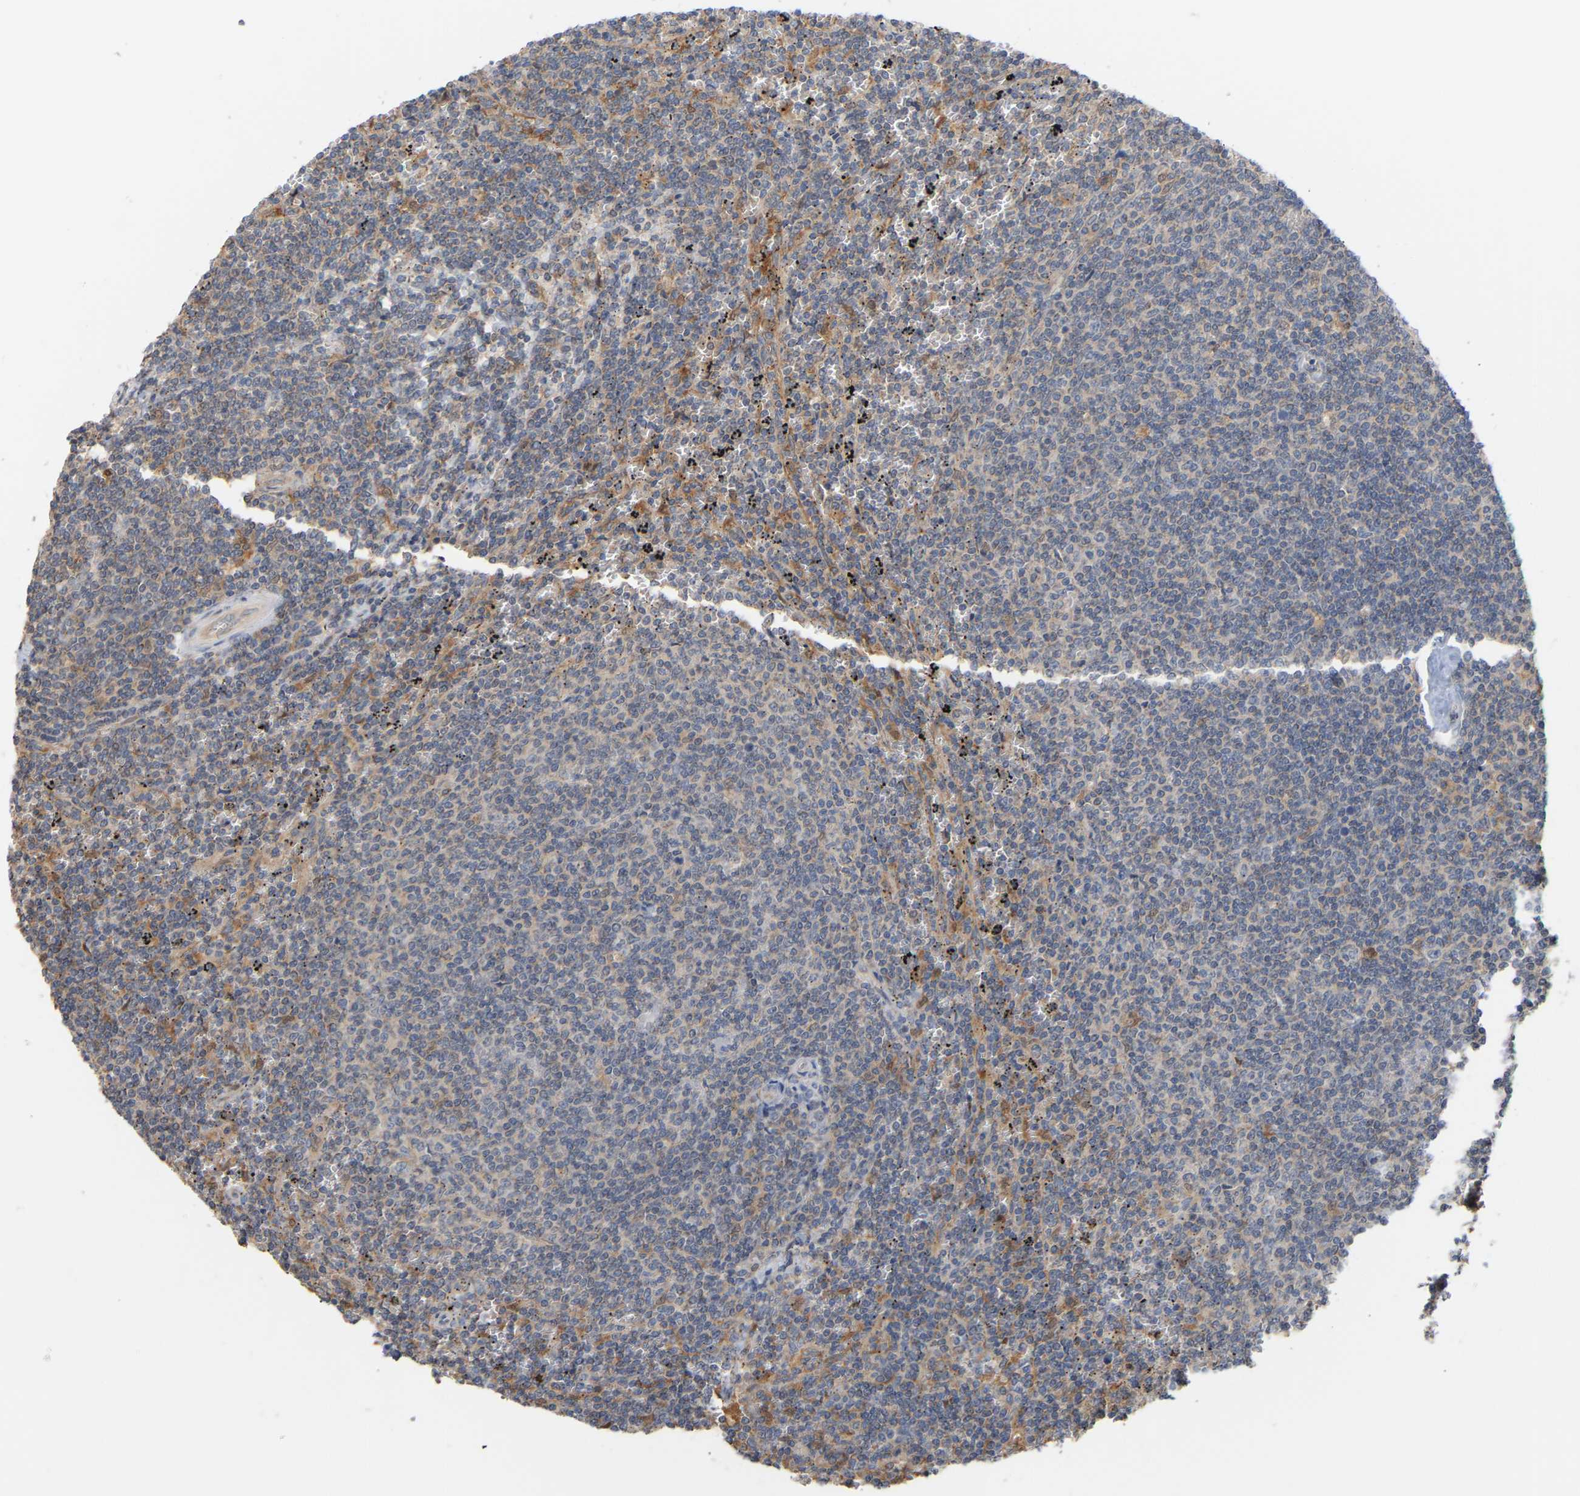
{"staining": {"intensity": "weak", "quantity": "<25%", "location": "cytoplasmic/membranous"}, "tissue": "lymphoma", "cell_type": "Tumor cells", "image_type": "cancer", "snomed": [{"axis": "morphology", "description": "Malignant lymphoma, non-Hodgkin's type, Low grade"}, {"axis": "topography", "description": "Spleen"}], "caption": "Immunohistochemistry of lymphoma exhibits no staining in tumor cells.", "gene": "TPMT", "patient": {"sex": "female", "age": 50}}